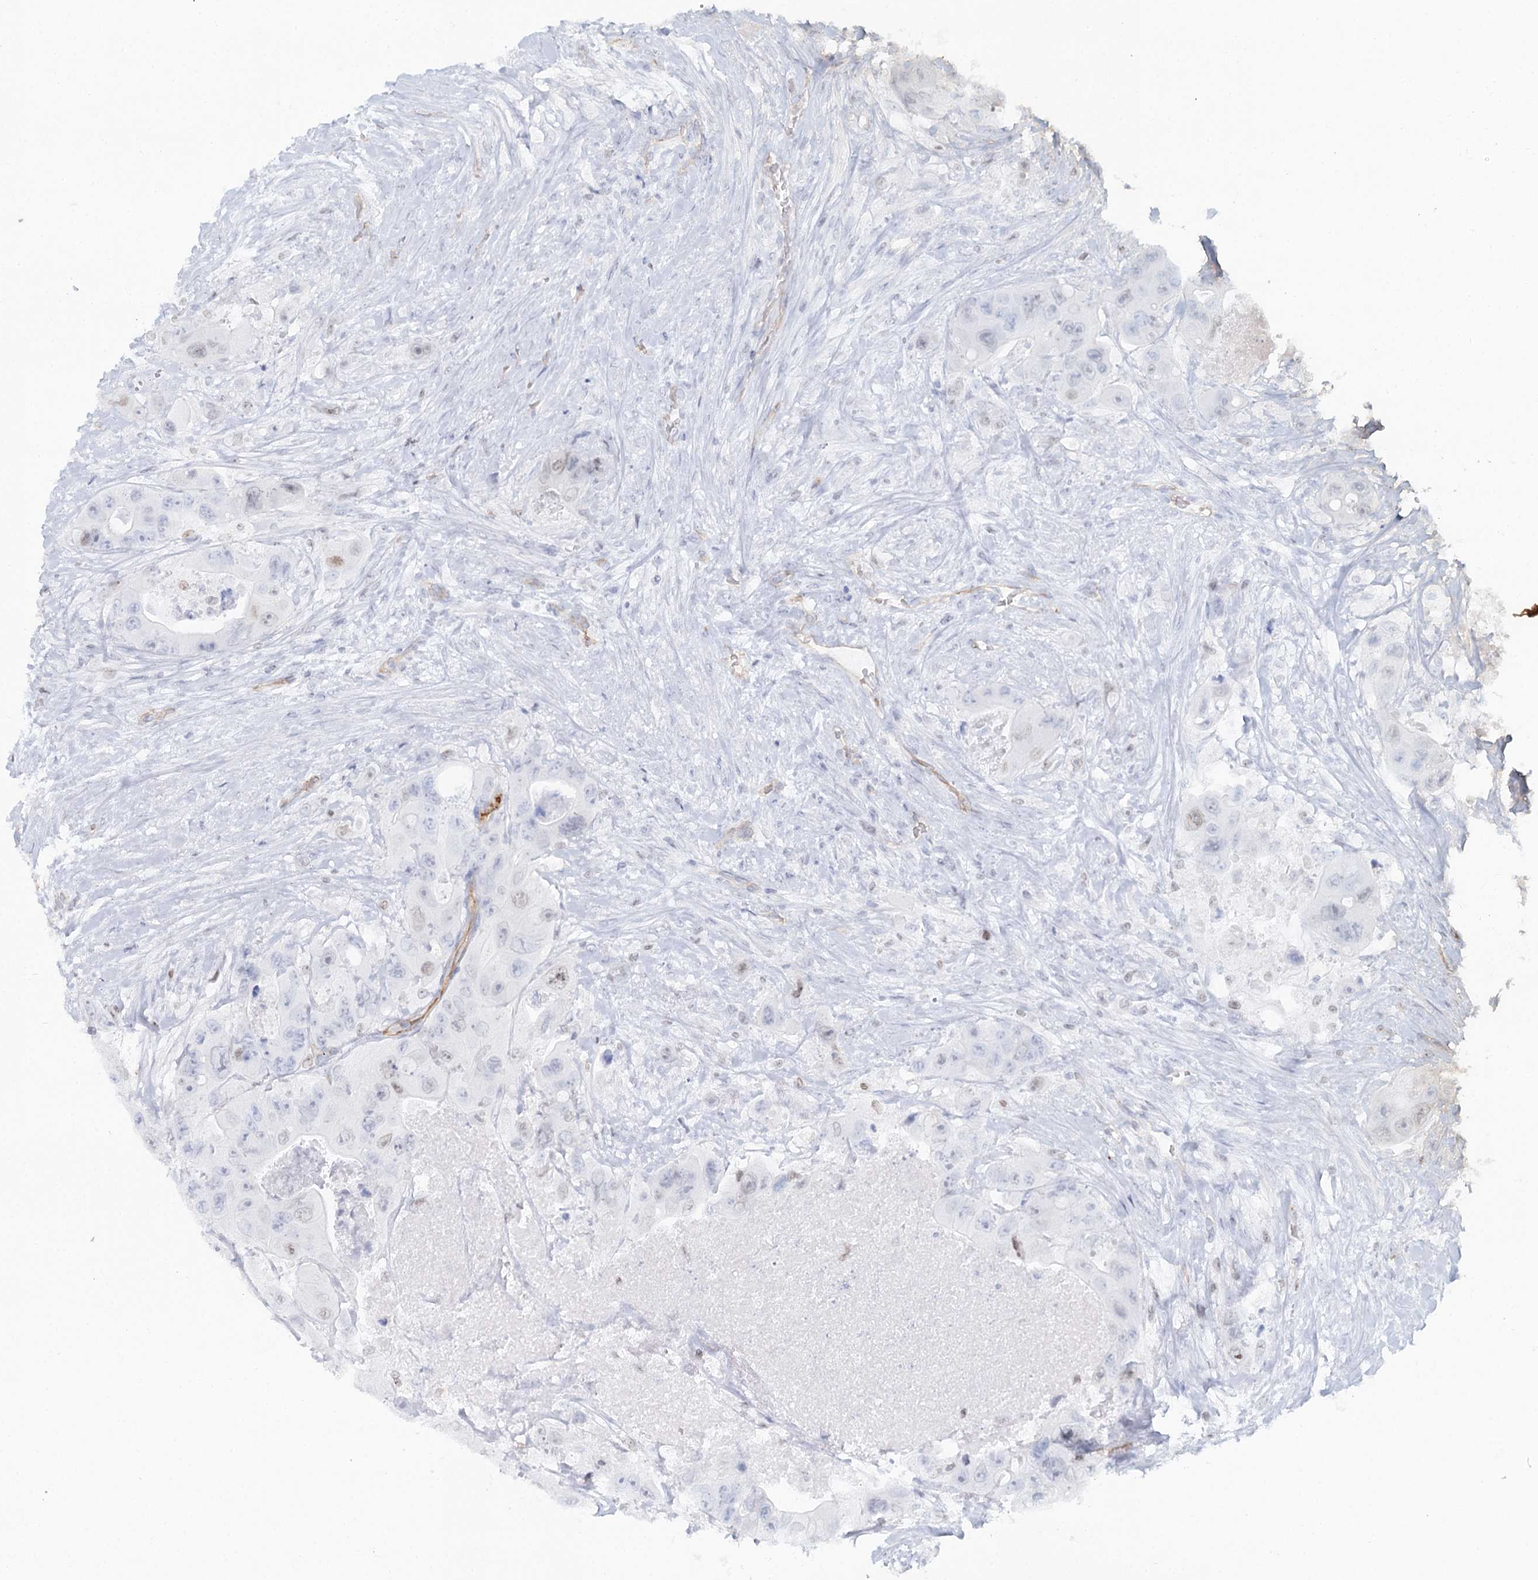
{"staining": {"intensity": "weak", "quantity": "<25%", "location": "nuclear"}, "tissue": "colorectal cancer", "cell_type": "Tumor cells", "image_type": "cancer", "snomed": [{"axis": "morphology", "description": "Adenocarcinoma, NOS"}, {"axis": "topography", "description": "Colon"}], "caption": "Immunohistochemical staining of human colorectal adenocarcinoma reveals no significant expression in tumor cells.", "gene": "ZFYVE28", "patient": {"sex": "female", "age": 46}}